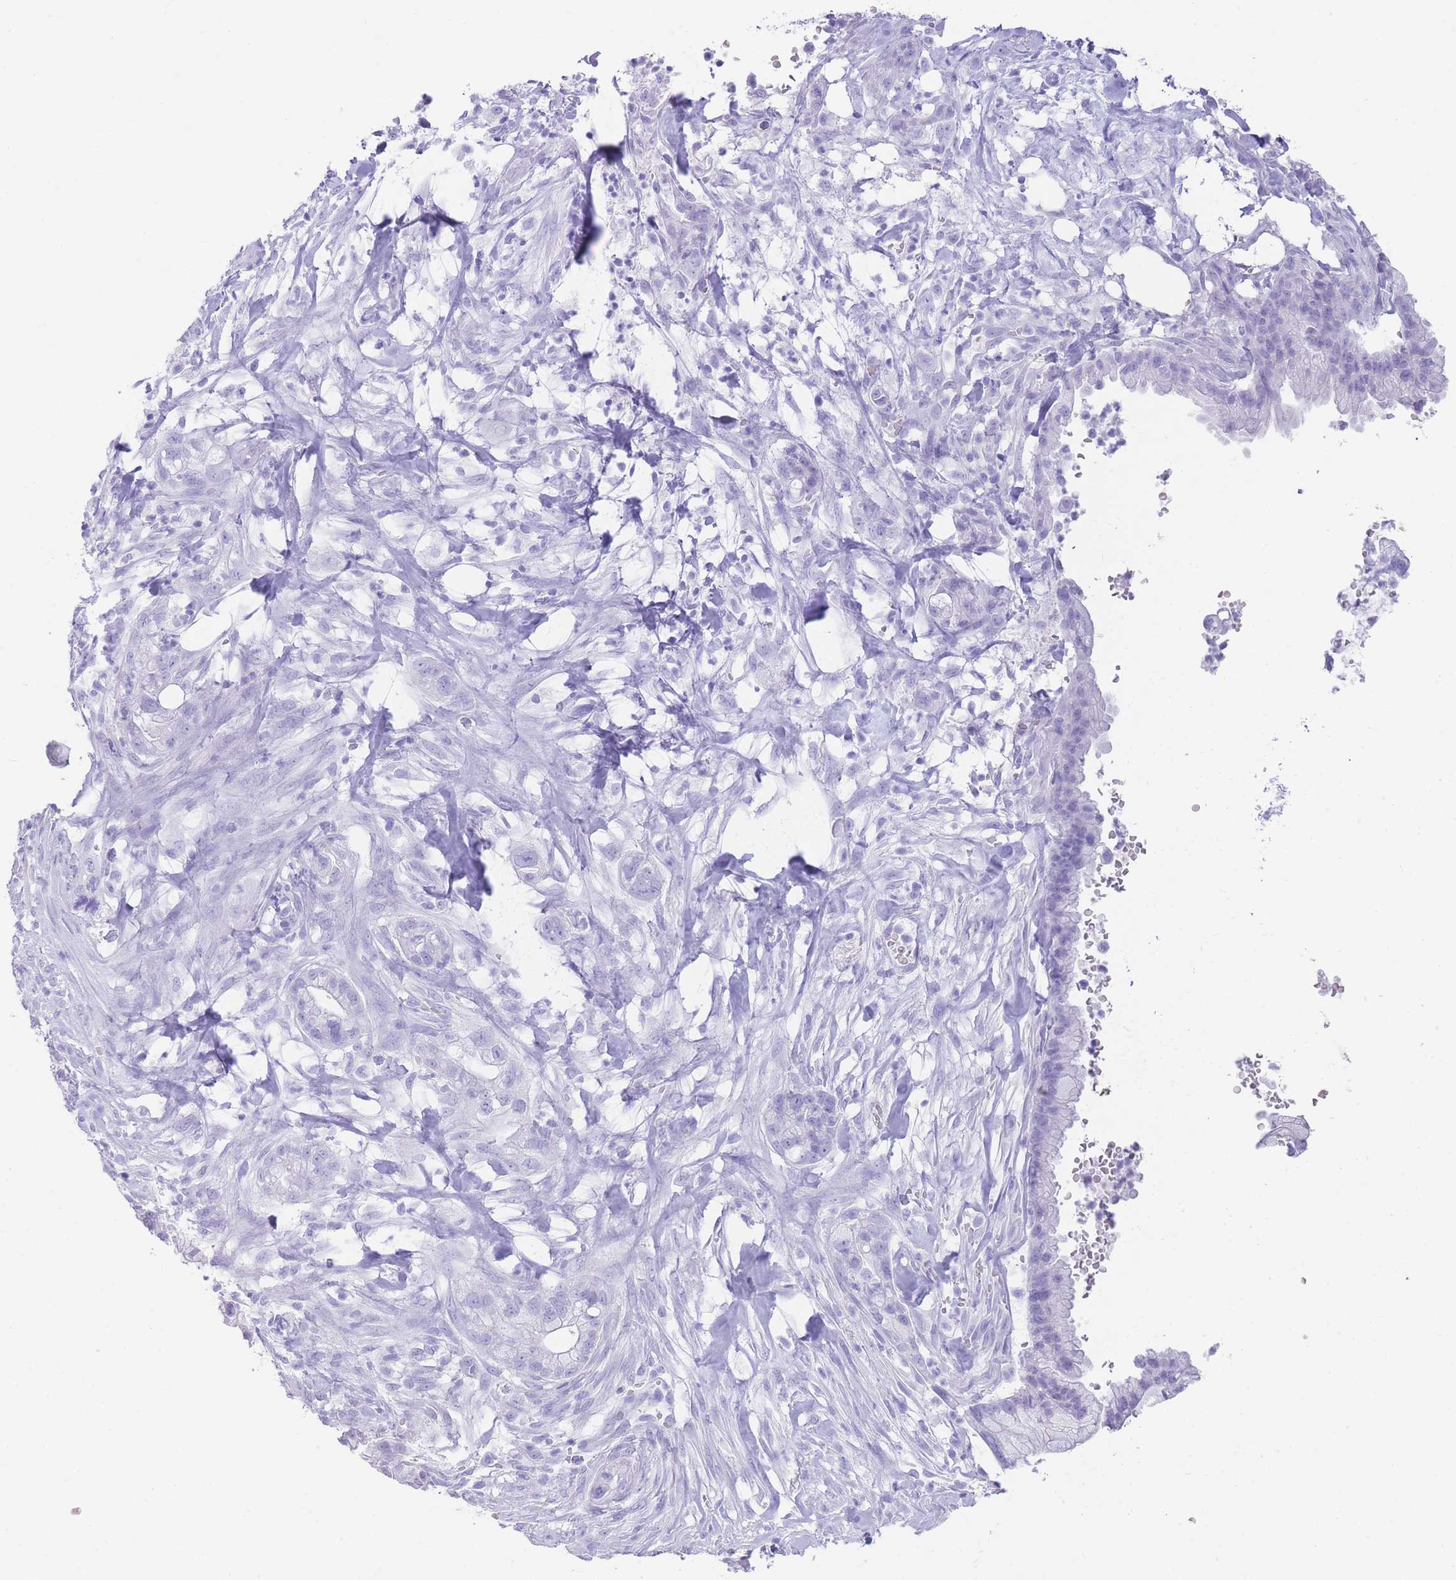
{"staining": {"intensity": "negative", "quantity": "none", "location": "none"}, "tissue": "pancreatic cancer", "cell_type": "Tumor cells", "image_type": "cancer", "snomed": [{"axis": "morphology", "description": "Adenocarcinoma, NOS"}, {"axis": "topography", "description": "Pancreas"}], "caption": "Immunohistochemistry photomicrograph of human pancreatic cancer stained for a protein (brown), which shows no staining in tumor cells.", "gene": "ELOA2", "patient": {"sex": "male", "age": 44}}